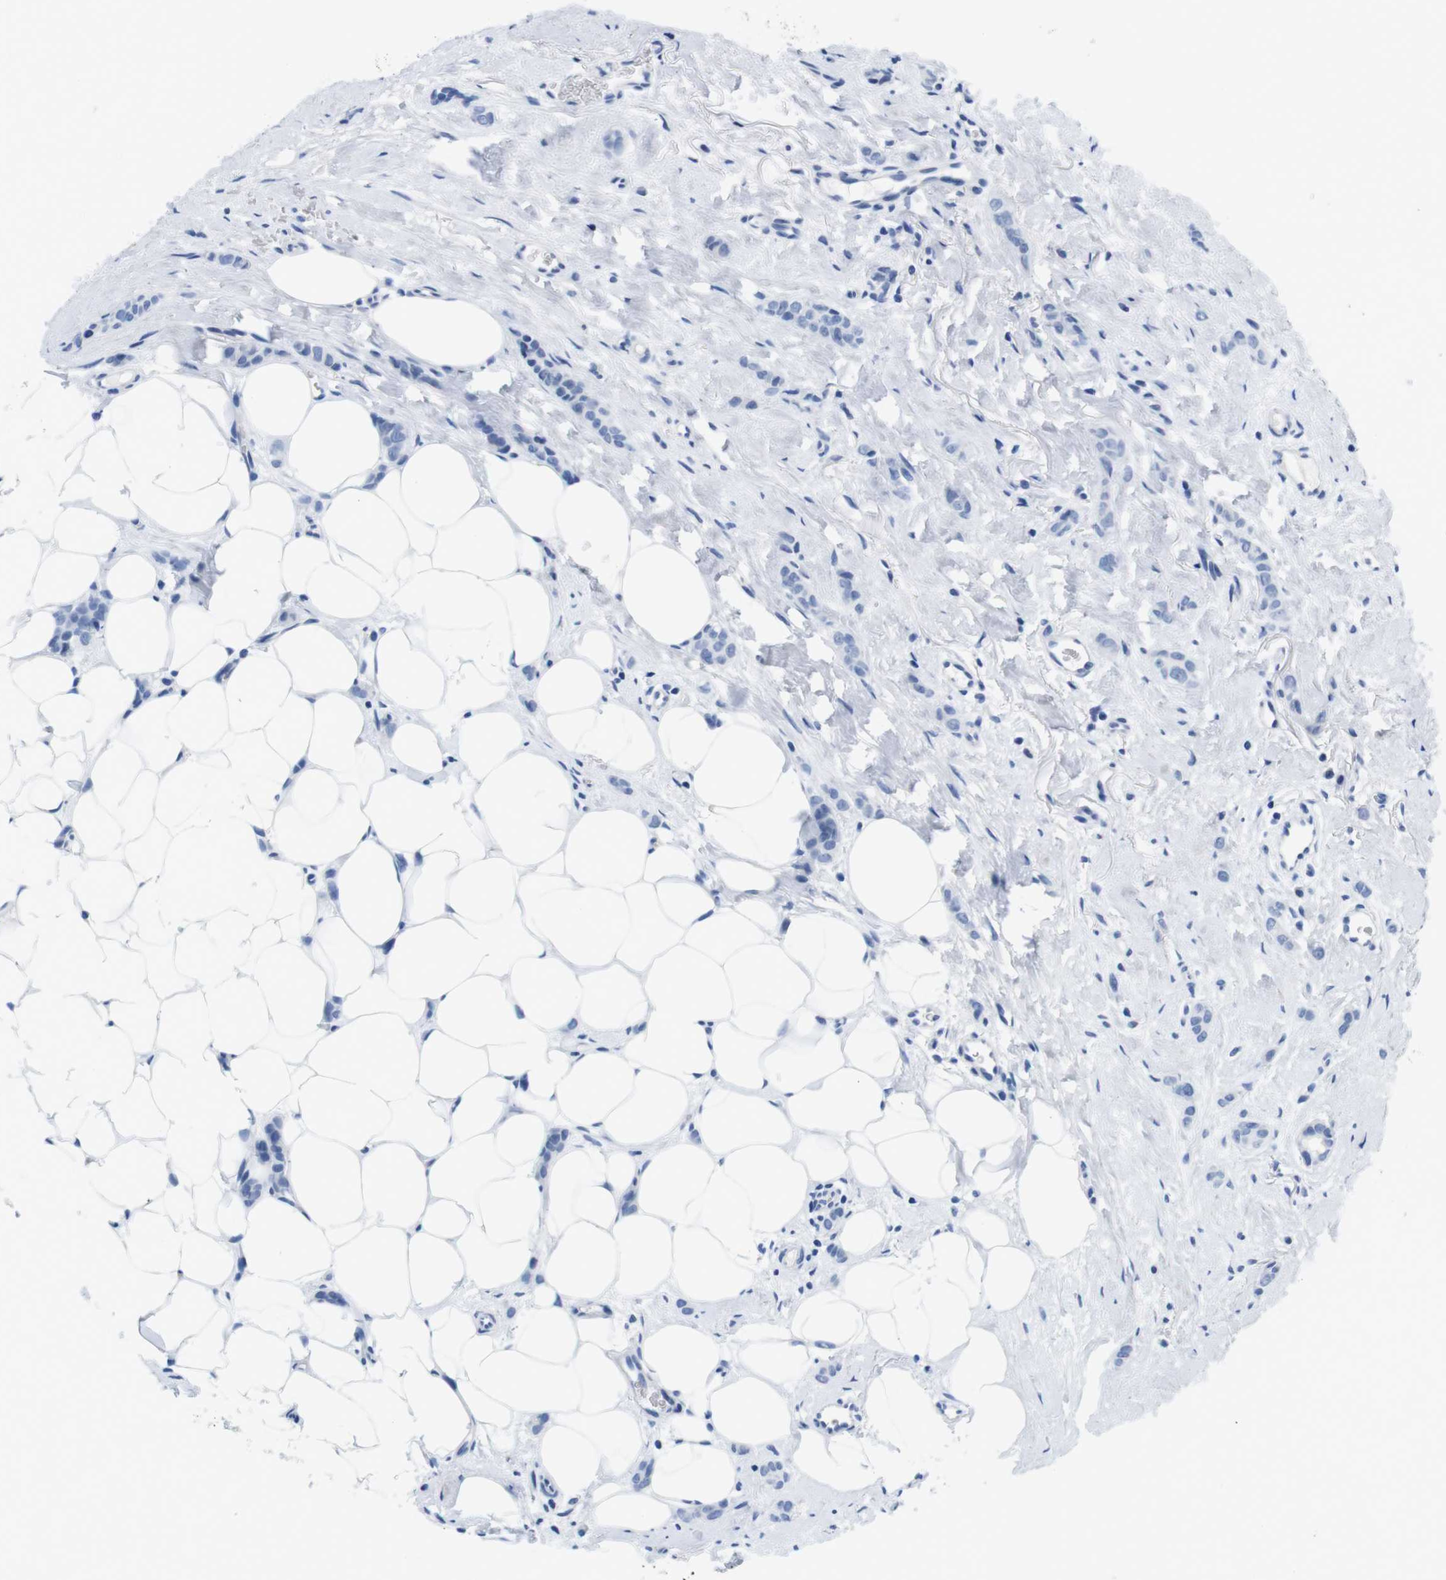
{"staining": {"intensity": "negative", "quantity": "none", "location": "none"}, "tissue": "breast cancer", "cell_type": "Tumor cells", "image_type": "cancer", "snomed": [{"axis": "morphology", "description": "Lobular carcinoma"}, {"axis": "topography", "description": "Skin"}, {"axis": "topography", "description": "Breast"}], "caption": "High power microscopy histopathology image of an immunohistochemistry image of lobular carcinoma (breast), revealing no significant positivity in tumor cells.", "gene": "MAP6", "patient": {"sex": "female", "age": 46}}